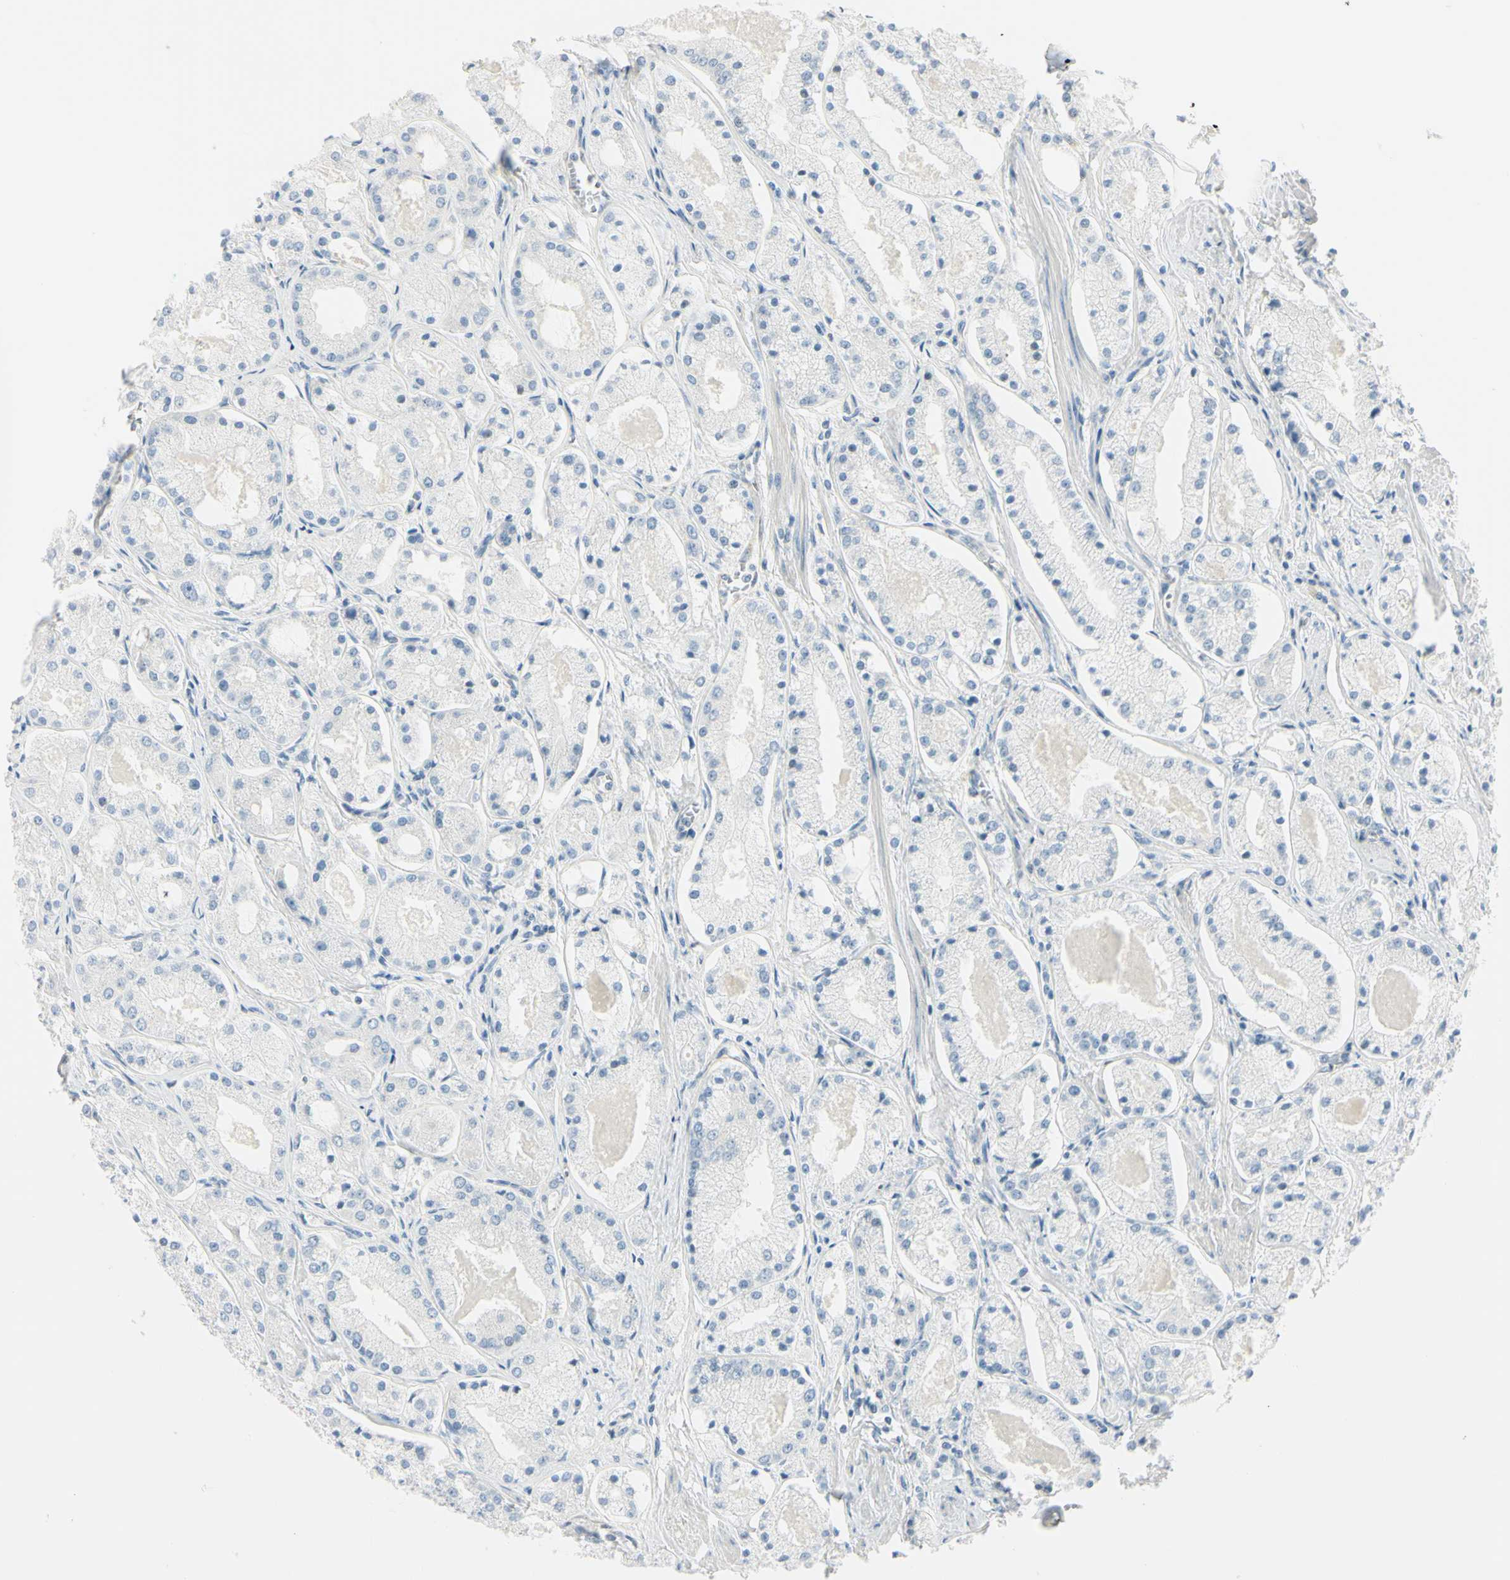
{"staining": {"intensity": "negative", "quantity": "none", "location": "none"}, "tissue": "prostate cancer", "cell_type": "Tumor cells", "image_type": "cancer", "snomed": [{"axis": "morphology", "description": "Adenocarcinoma, High grade"}, {"axis": "topography", "description": "Prostate"}], "caption": "Immunohistochemical staining of human prostate adenocarcinoma (high-grade) reveals no significant positivity in tumor cells.", "gene": "ASB9", "patient": {"sex": "male", "age": 66}}